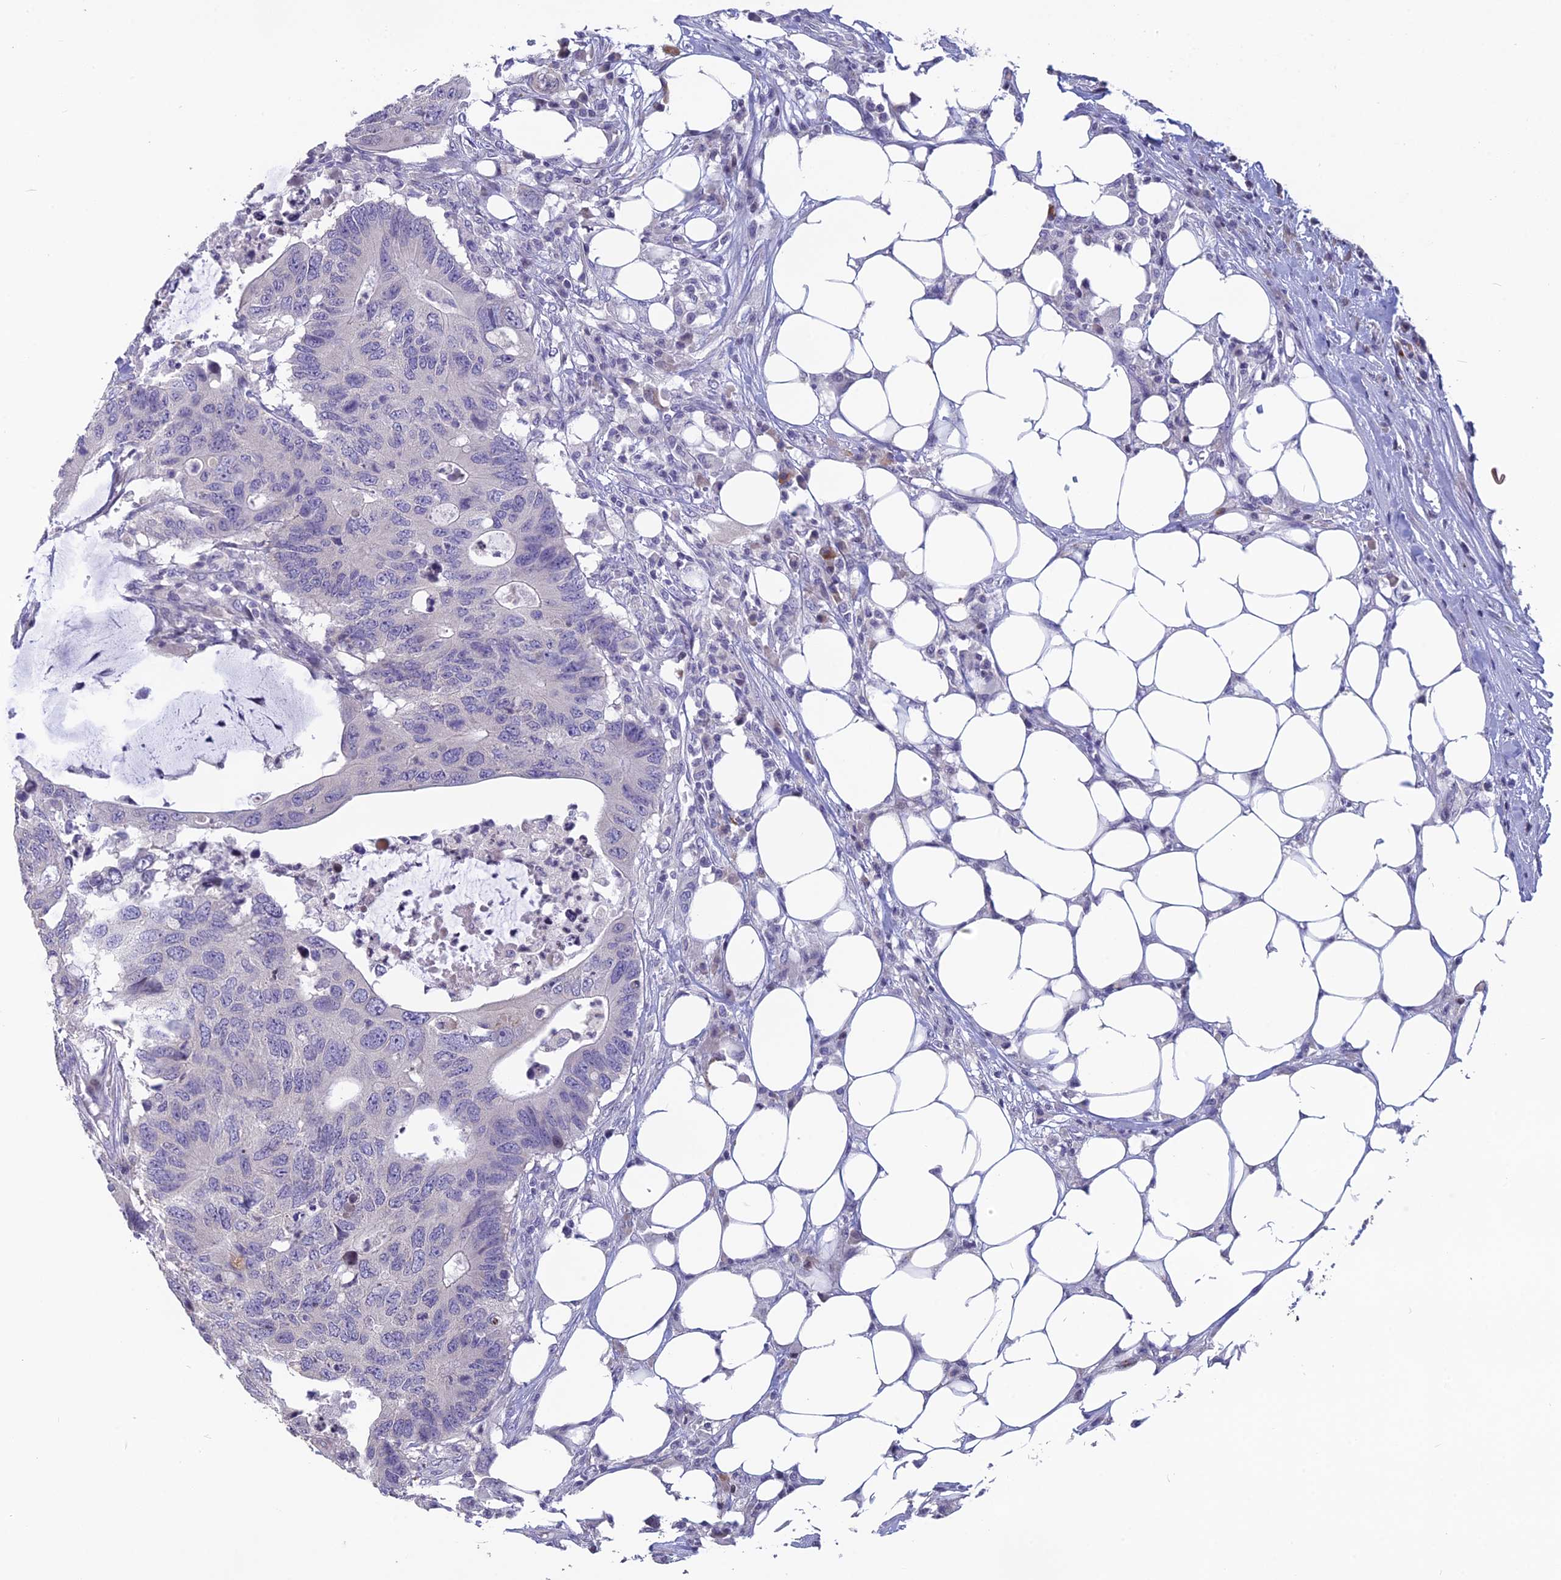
{"staining": {"intensity": "negative", "quantity": "none", "location": "none"}, "tissue": "colorectal cancer", "cell_type": "Tumor cells", "image_type": "cancer", "snomed": [{"axis": "morphology", "description": "Adenocarcinoma, NOS"}, {"axis": "topography", "description": "Colon"}], "caption": "This is a histopathology image of immunohistochemistry staining of colorectal cancer (adenocarcinoma), which shows no staining in tumor cells.", "gene": "TMEM134", "patient": {"sex": "male", "age": 71}}